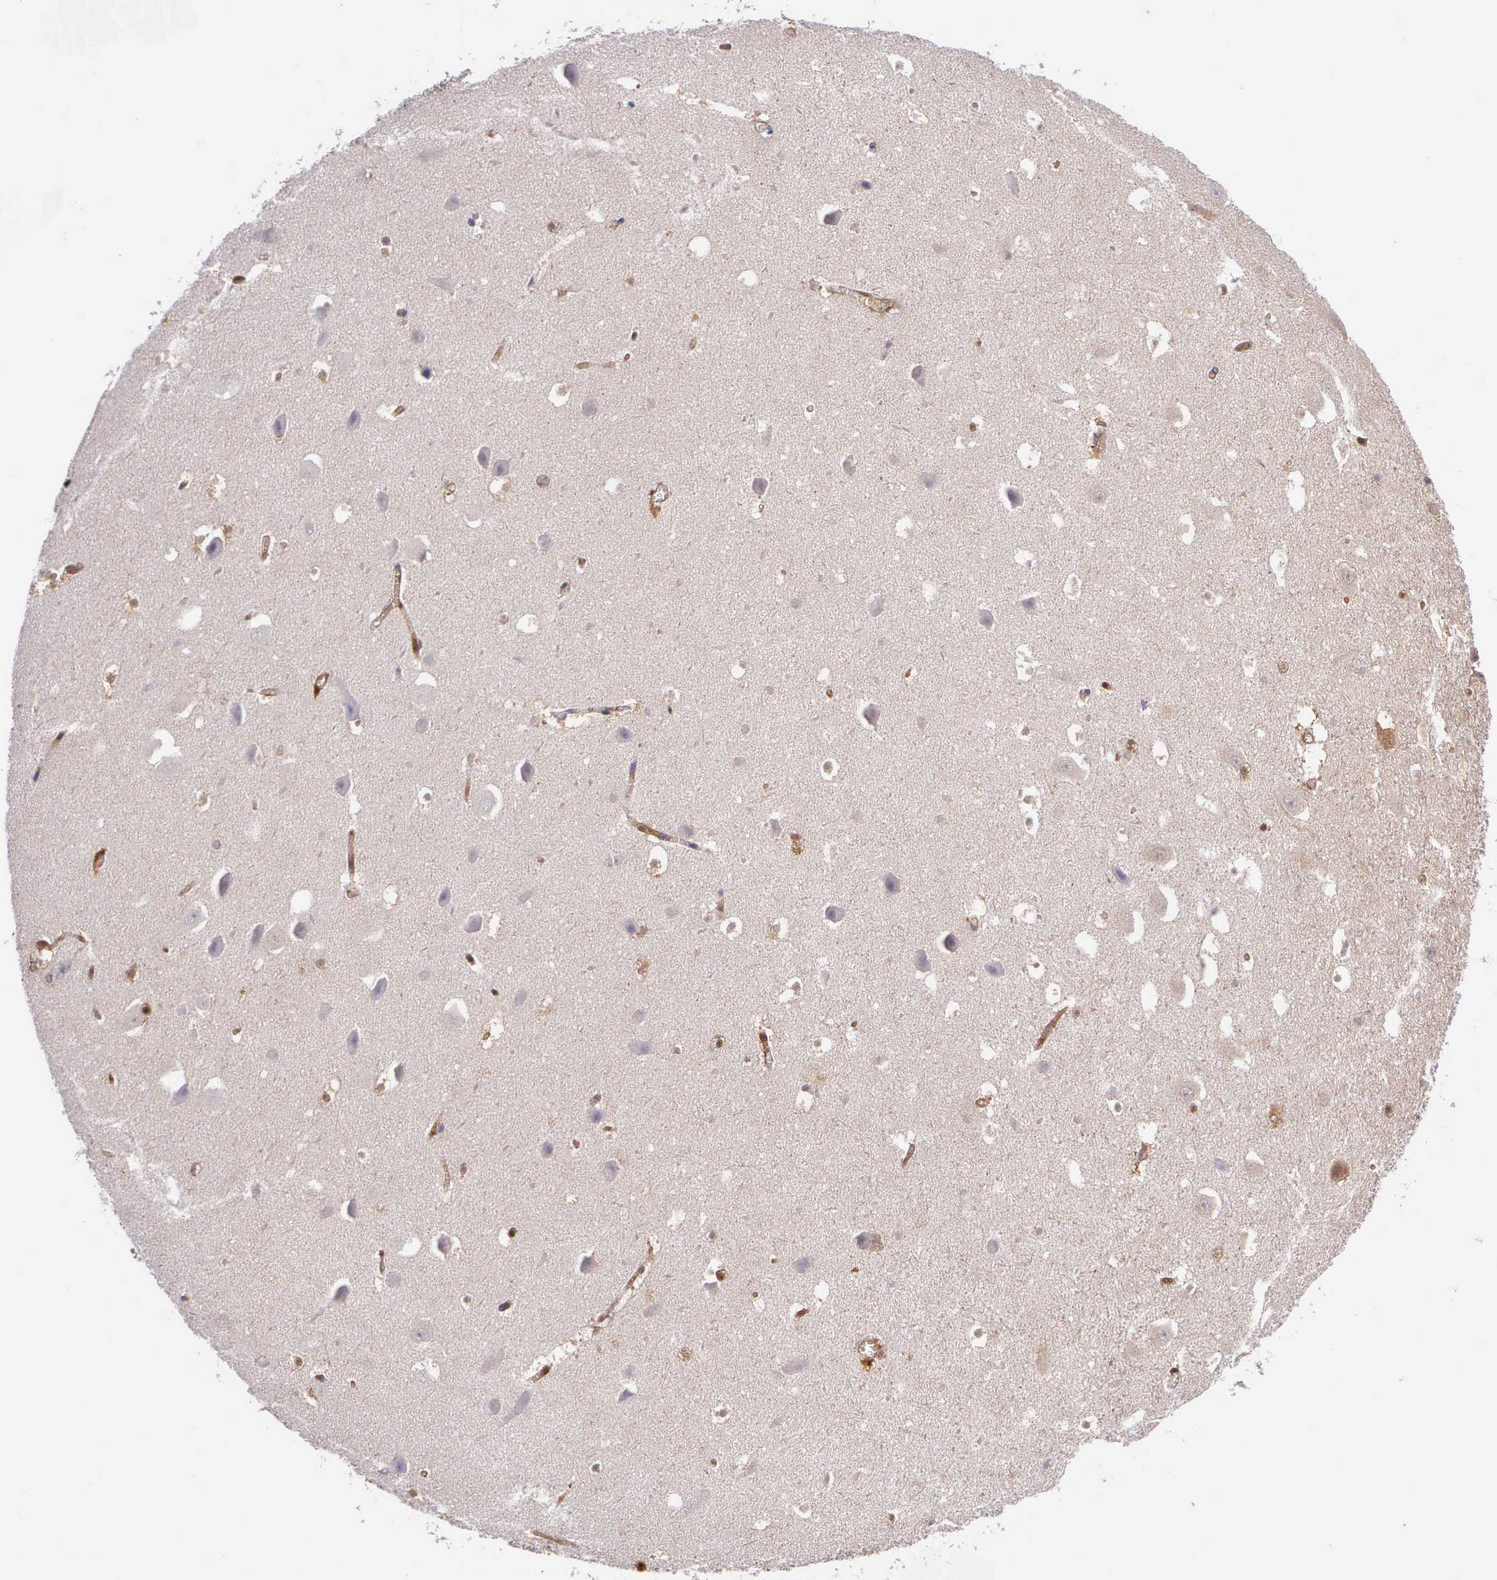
{"staining": {"intensity": "moderate", "quantity": "<25%", "location": "cytoplasmic/membranous,nuclear"}, "tissue": "hippocampus", "cell_type": "Glial cells", "image_type": "normal", "snomed": [{"axis": "morphology", "description": "Normal tissue, NOS"}, {"axis": "topography", "description": "Hippocampus"}], "caption": "Glial cells exhibit moderate cytoplasmic/membranous,nuclear staining in approximately <25% of cells in benign hippocampus. Using DAB (3,3'-diaminobenzidine) (brown) and hematoxylin (blue) stains, captured at high magnification using brightfield microscopy.", "gene": "GMPR2", "patient": {"sex": "male", "age": 45}}